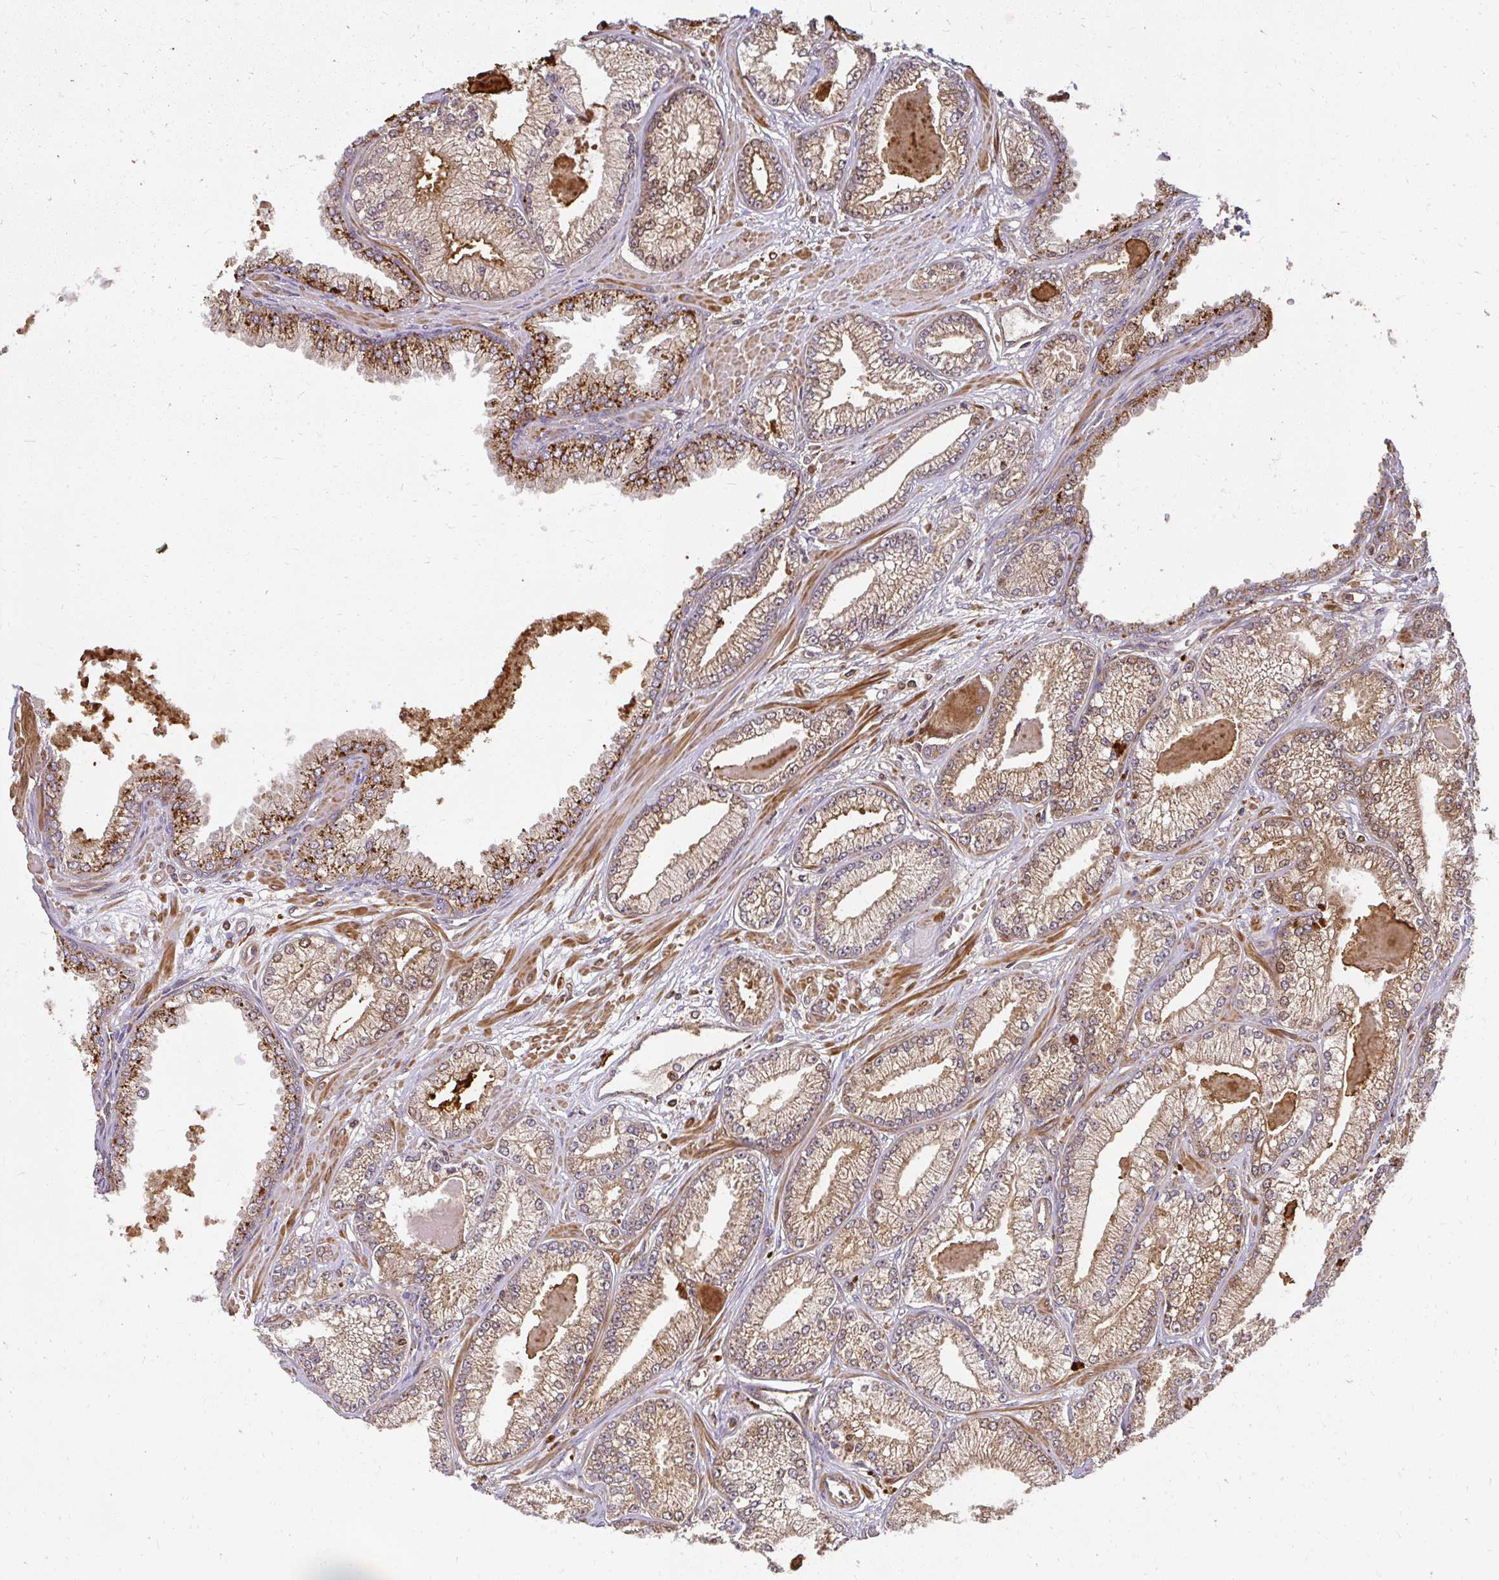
{"staining": {"intensity": "moderate", "quantity": ">75%", "location": "cytoplasmic/membranous"}, "tissue": "prostate cancer", "cell_type": "Tumor cells", "image_type": "cancer", "snomed": [{"axis": "morphology", "description": "Adenocarcinoma, Low grade"}, {"axis": "topography", "description": "Prostate"}], "caption": "The photomicrograph displays staining of prostate cancer (low-grade adenocarcinoma), revealing moderate cytoplasmic/membranous protein positivity (brown color) within tumor cells. The protein of interest is stained brown, and the nuclei are stained in blue (DAB (3,3'-diaminobenzidine) IHC with brightfield microscopy, high magnification).", "gene": "GNS", "patient": {"sex": "male", "age": 64}}